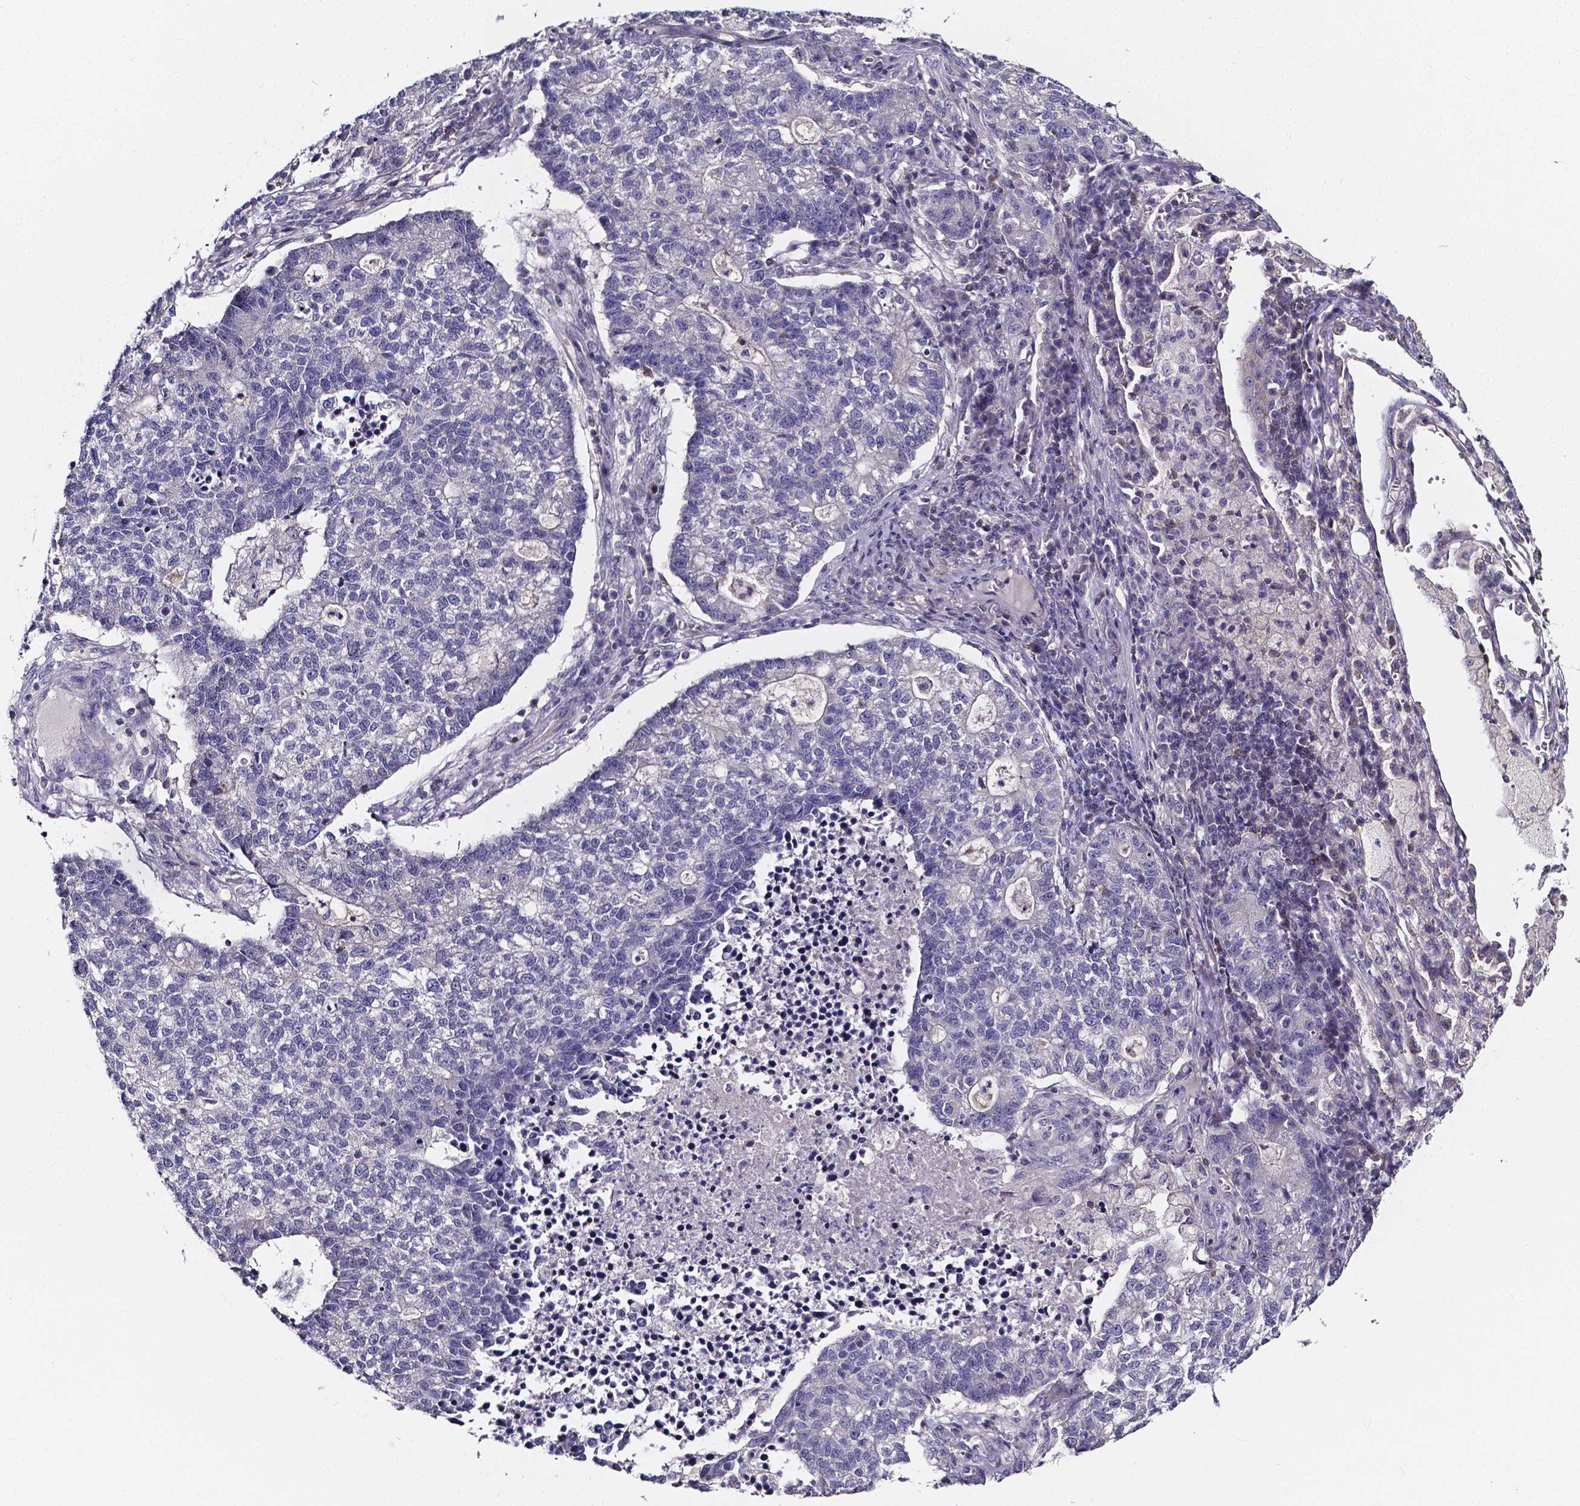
{"staining": {"intensity": "negative", "quantity": "none", "location": "none"}, "tissue": "lung cancer", "cell_type": "Tumor cells", "image_type": "cancer", "snomed": [{"axis": "morphology", "description": "Adenocarcinoma, NOS"}, {"axis": "topography", "description": "Lung"}], "caption": "Tumor cells show no significant protein staining in lung adenocarcinoma.", "gene": "THEMIS", "patient": {"sex": "male", "age": 57}}